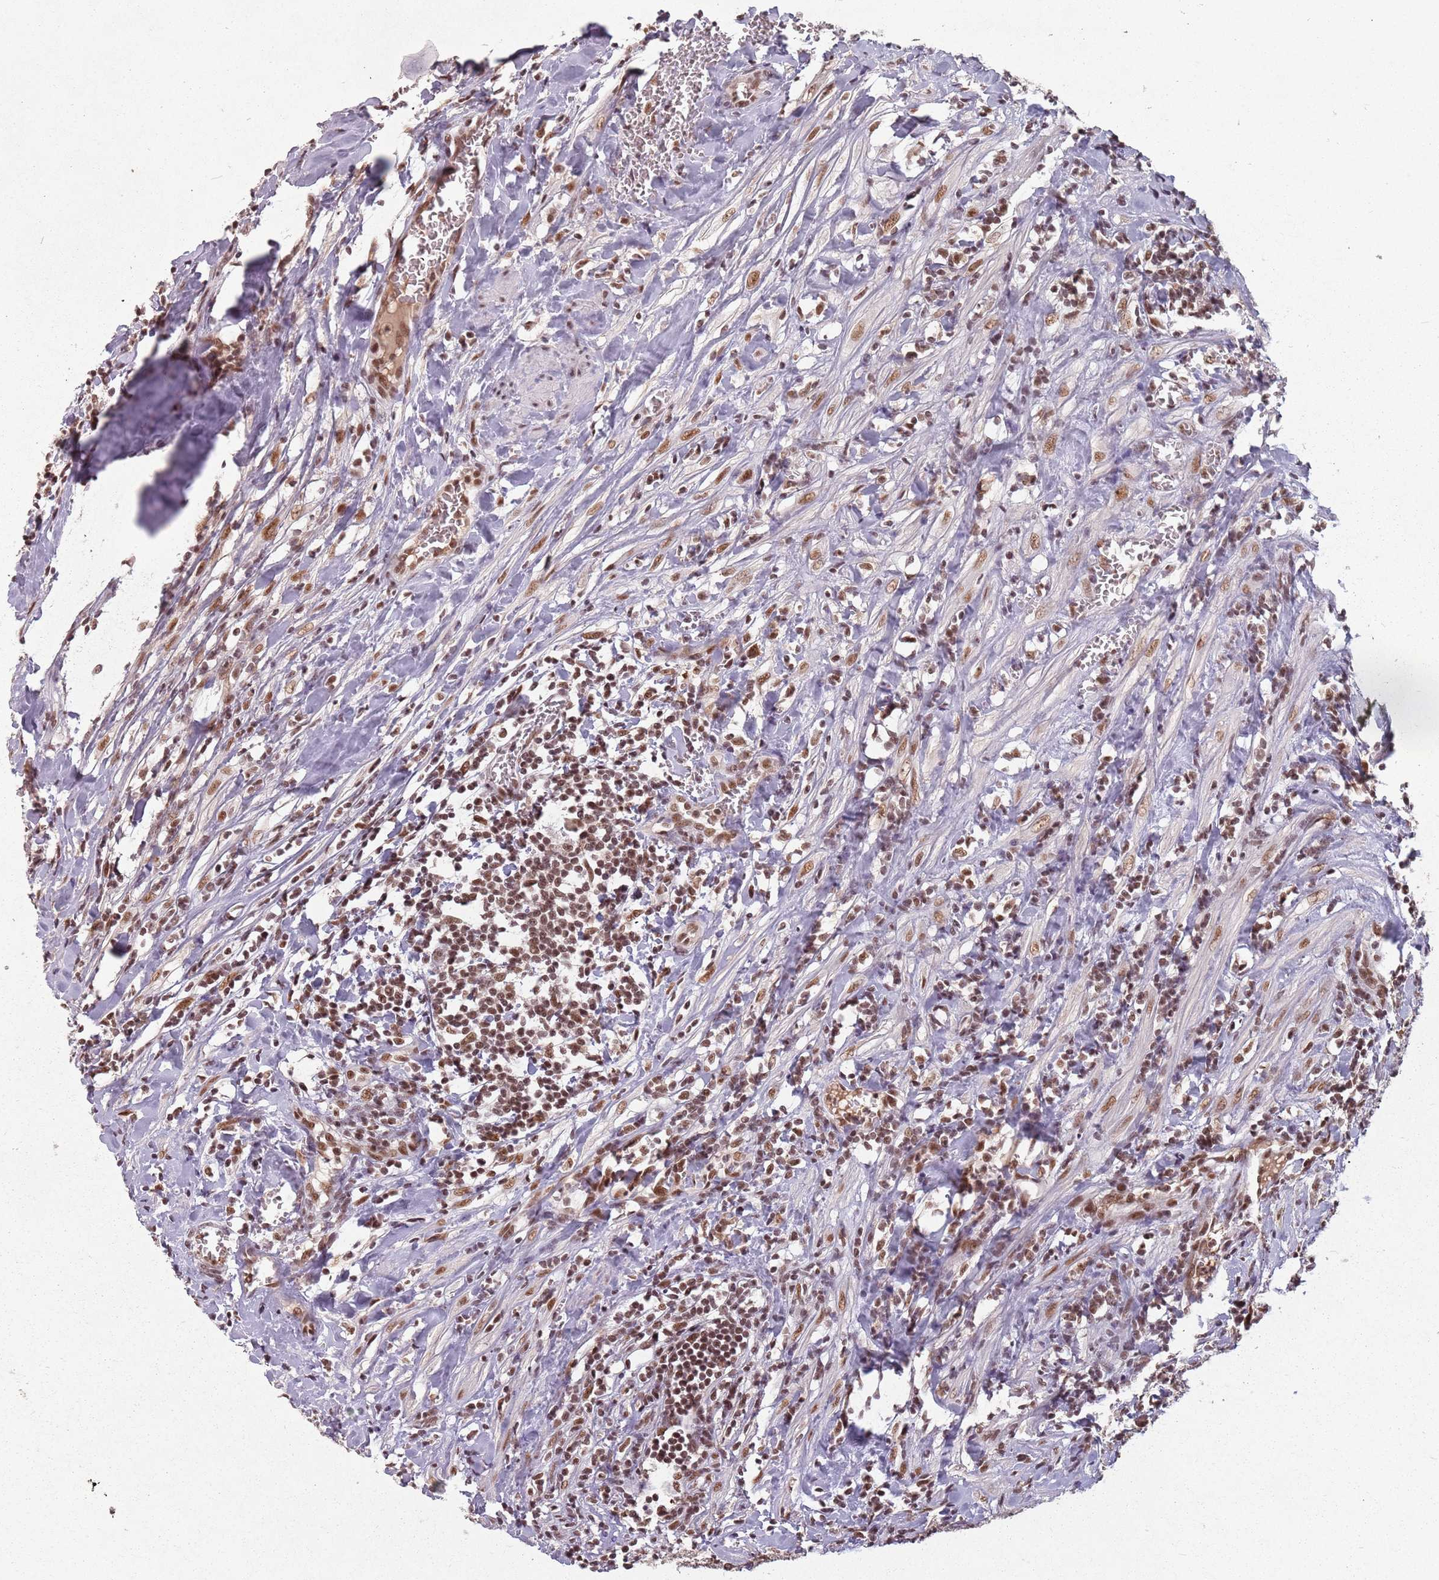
{"staining": {"intensity": "moderate", "quantity": ">75%", "location": "nuclear"}, "tissue": "testis cancer", "cell_type": "Tumor cells", "image_type": "cancer", "snomed": [{"axis": "morphology", "description": "Seminoma, NOS"}, {"axis": "morphology", "description": "Carcinoma, Embryonal, NOS"}, {"axis": "topography", "description": "Testis"}], "caption": "Moderate nuclear positivity for a protein is identified in approximately >75% of tumor cells of testis cancer using immunohistochemistry (IHC).", "gene": "NCBP1", "patient": {"sex": "male", "age": 29}}